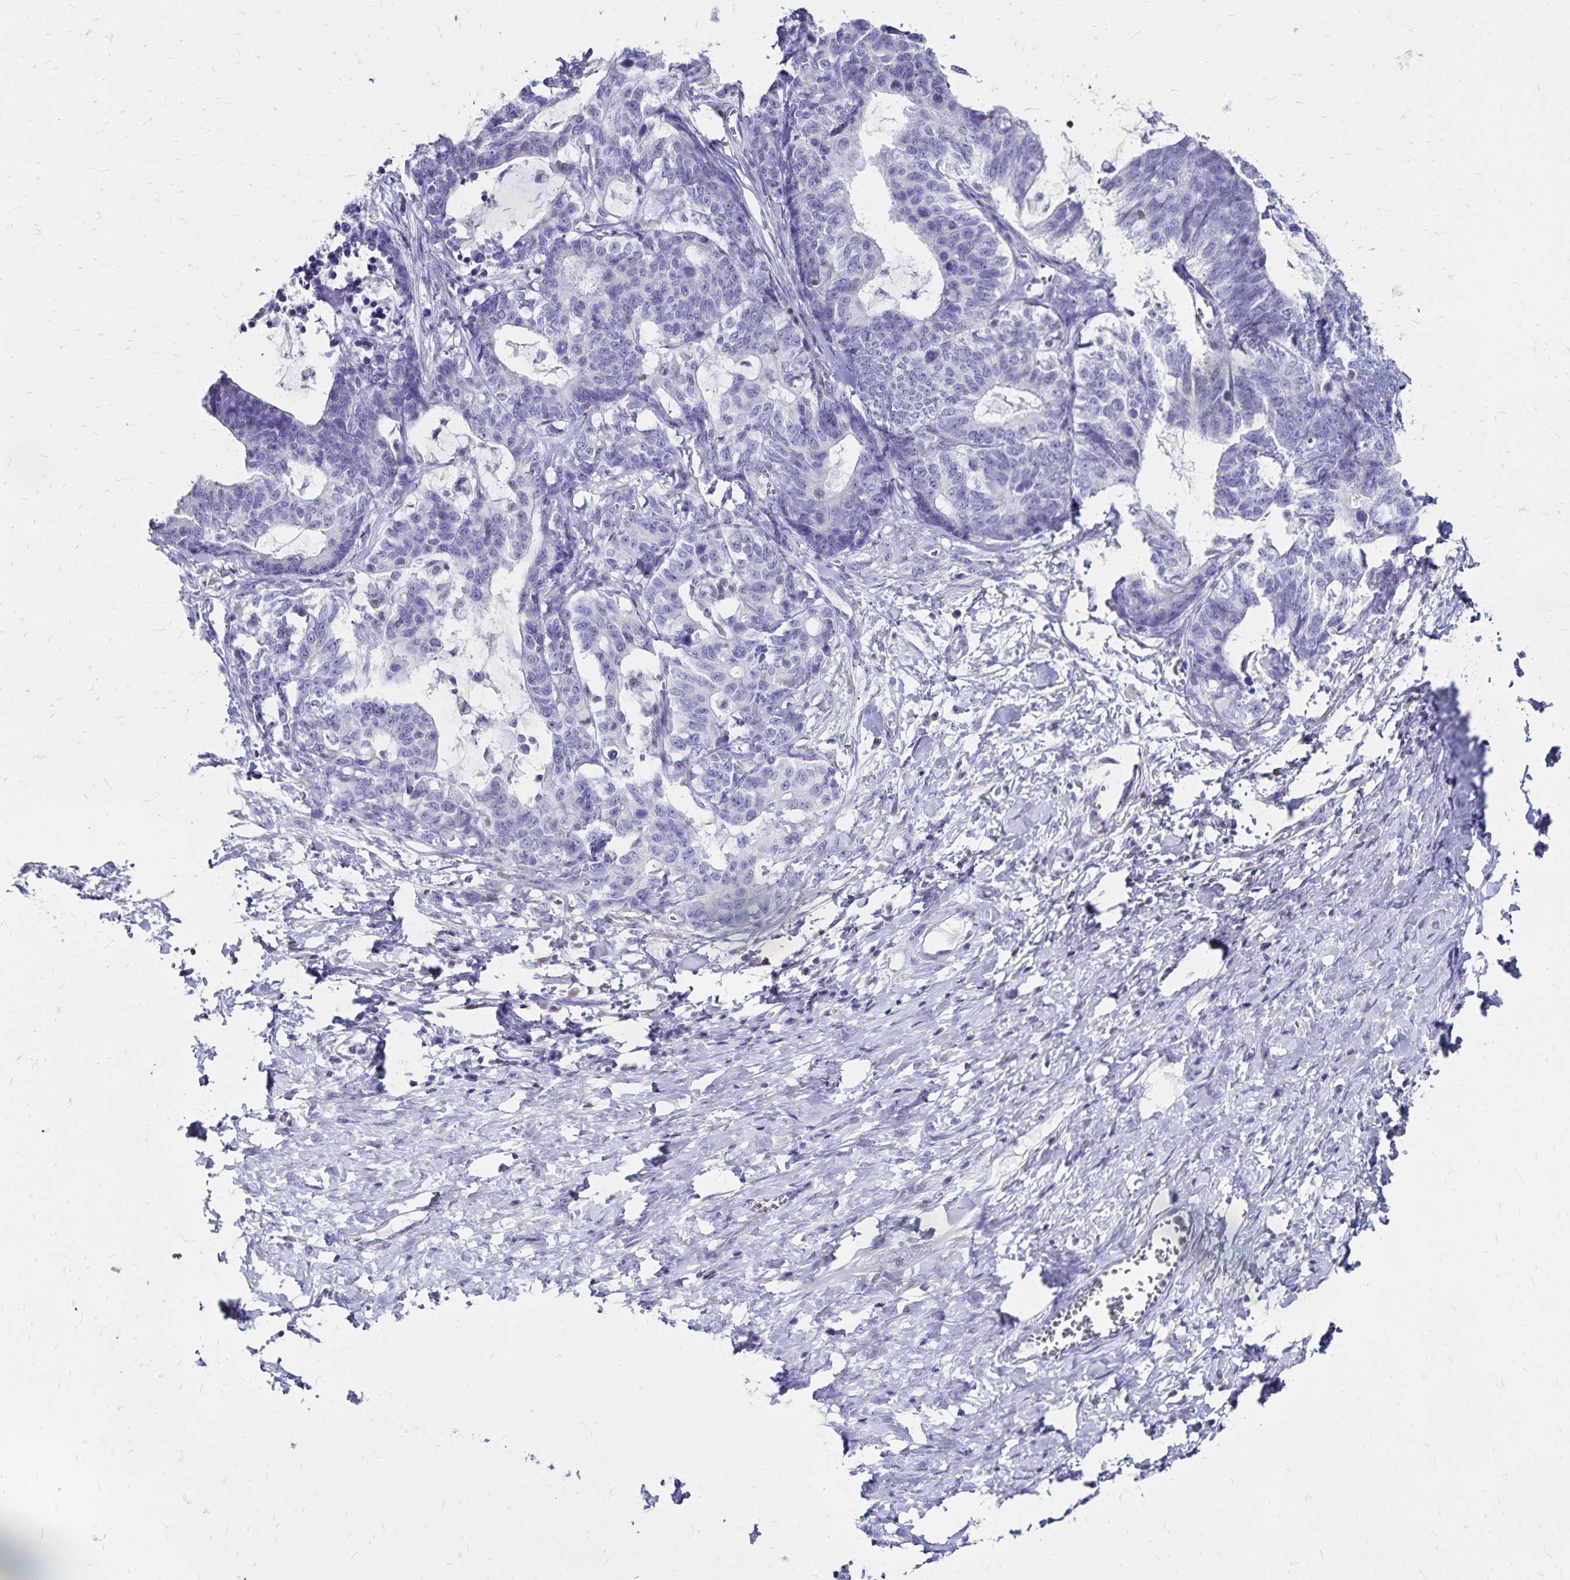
{"staining": {"intensity": "negative", "quantity": "none", "location": "none"}, "tissue": "stomach cancer", "cell_type": "Tumor cells", "image_type": "cancer", "snomed": [{"axis": "morphology", "description": "Normal tissue, NOS"}, {"axis": "morphology", "description": "Adenocarcinoma, NOS"}, {"axis": "topography", "description": "Stomach"}], "caption": "Immunohistochemistry (IHC) micrograph of human stomach cancer stained for a protein (brown), which reveals no positivity in tumor cells.", "gene": "IKZF1", "patient": {"sex": "female", "age": 64}}